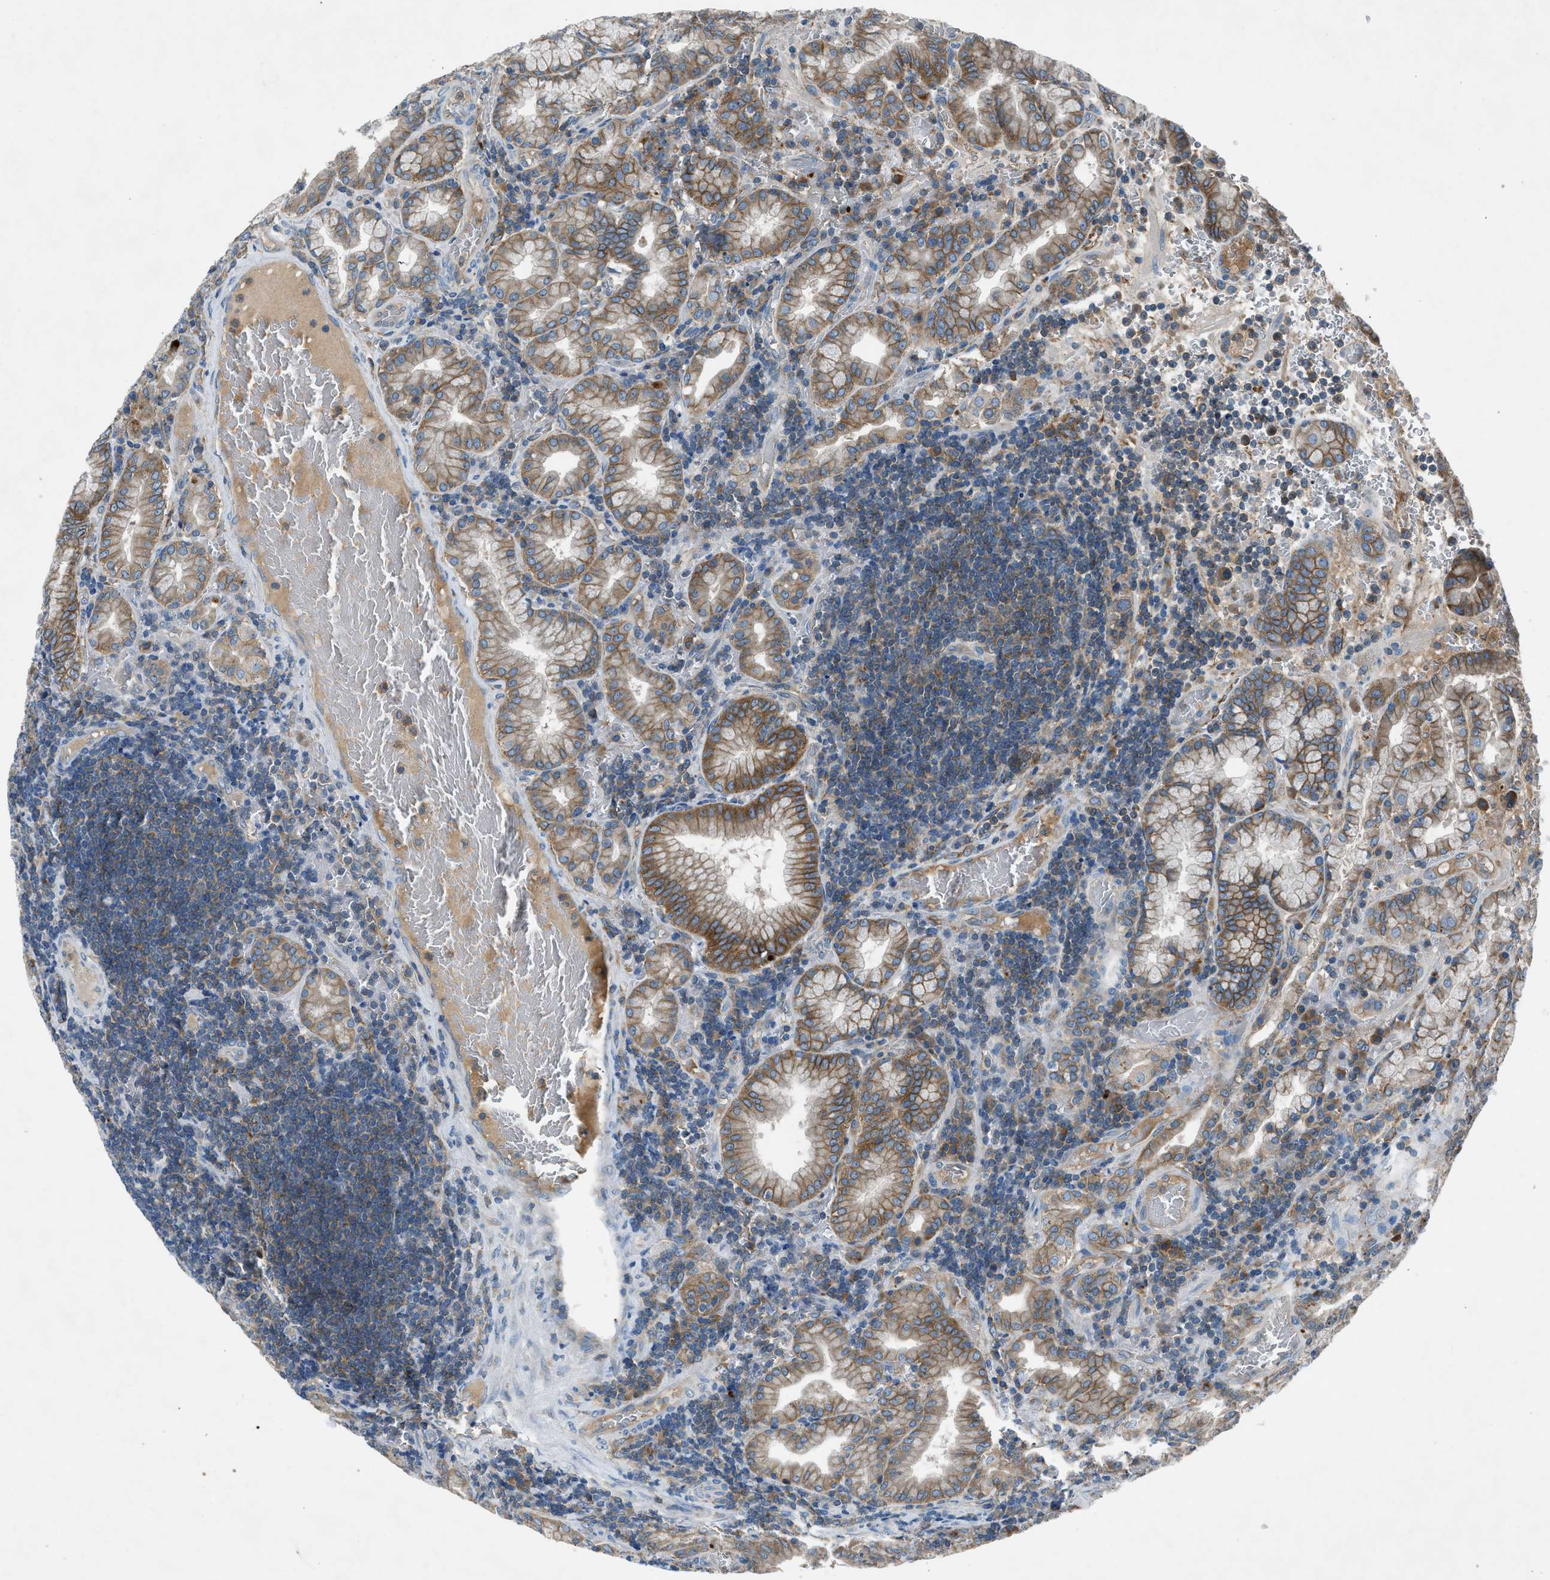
{"staining": {"intensity": "moderate", "quantity": ">75%", "location": "cytoplasmic/membranous"}, "tissue": "stomach", "cell_type": "Glandular cells", "image_type": "normal", "snomed": [{"axis": "morphology", "description": "Normal tissue, NOS"}, {"axis": "morphology", "description": "Carcinoid, malignant, NOS"}, {"axis": "topography", "description": "Stomach, upper"}], "caption": "This photomicrograph exhibits immunohistochemistry (IHC) staining of normal human stomach, with medium moderate cytoplasmic/membranous positivity in approximately >75% of glandular cells.", "gene": "BMP1", "patient": {"sex": "male", "age": 39}}